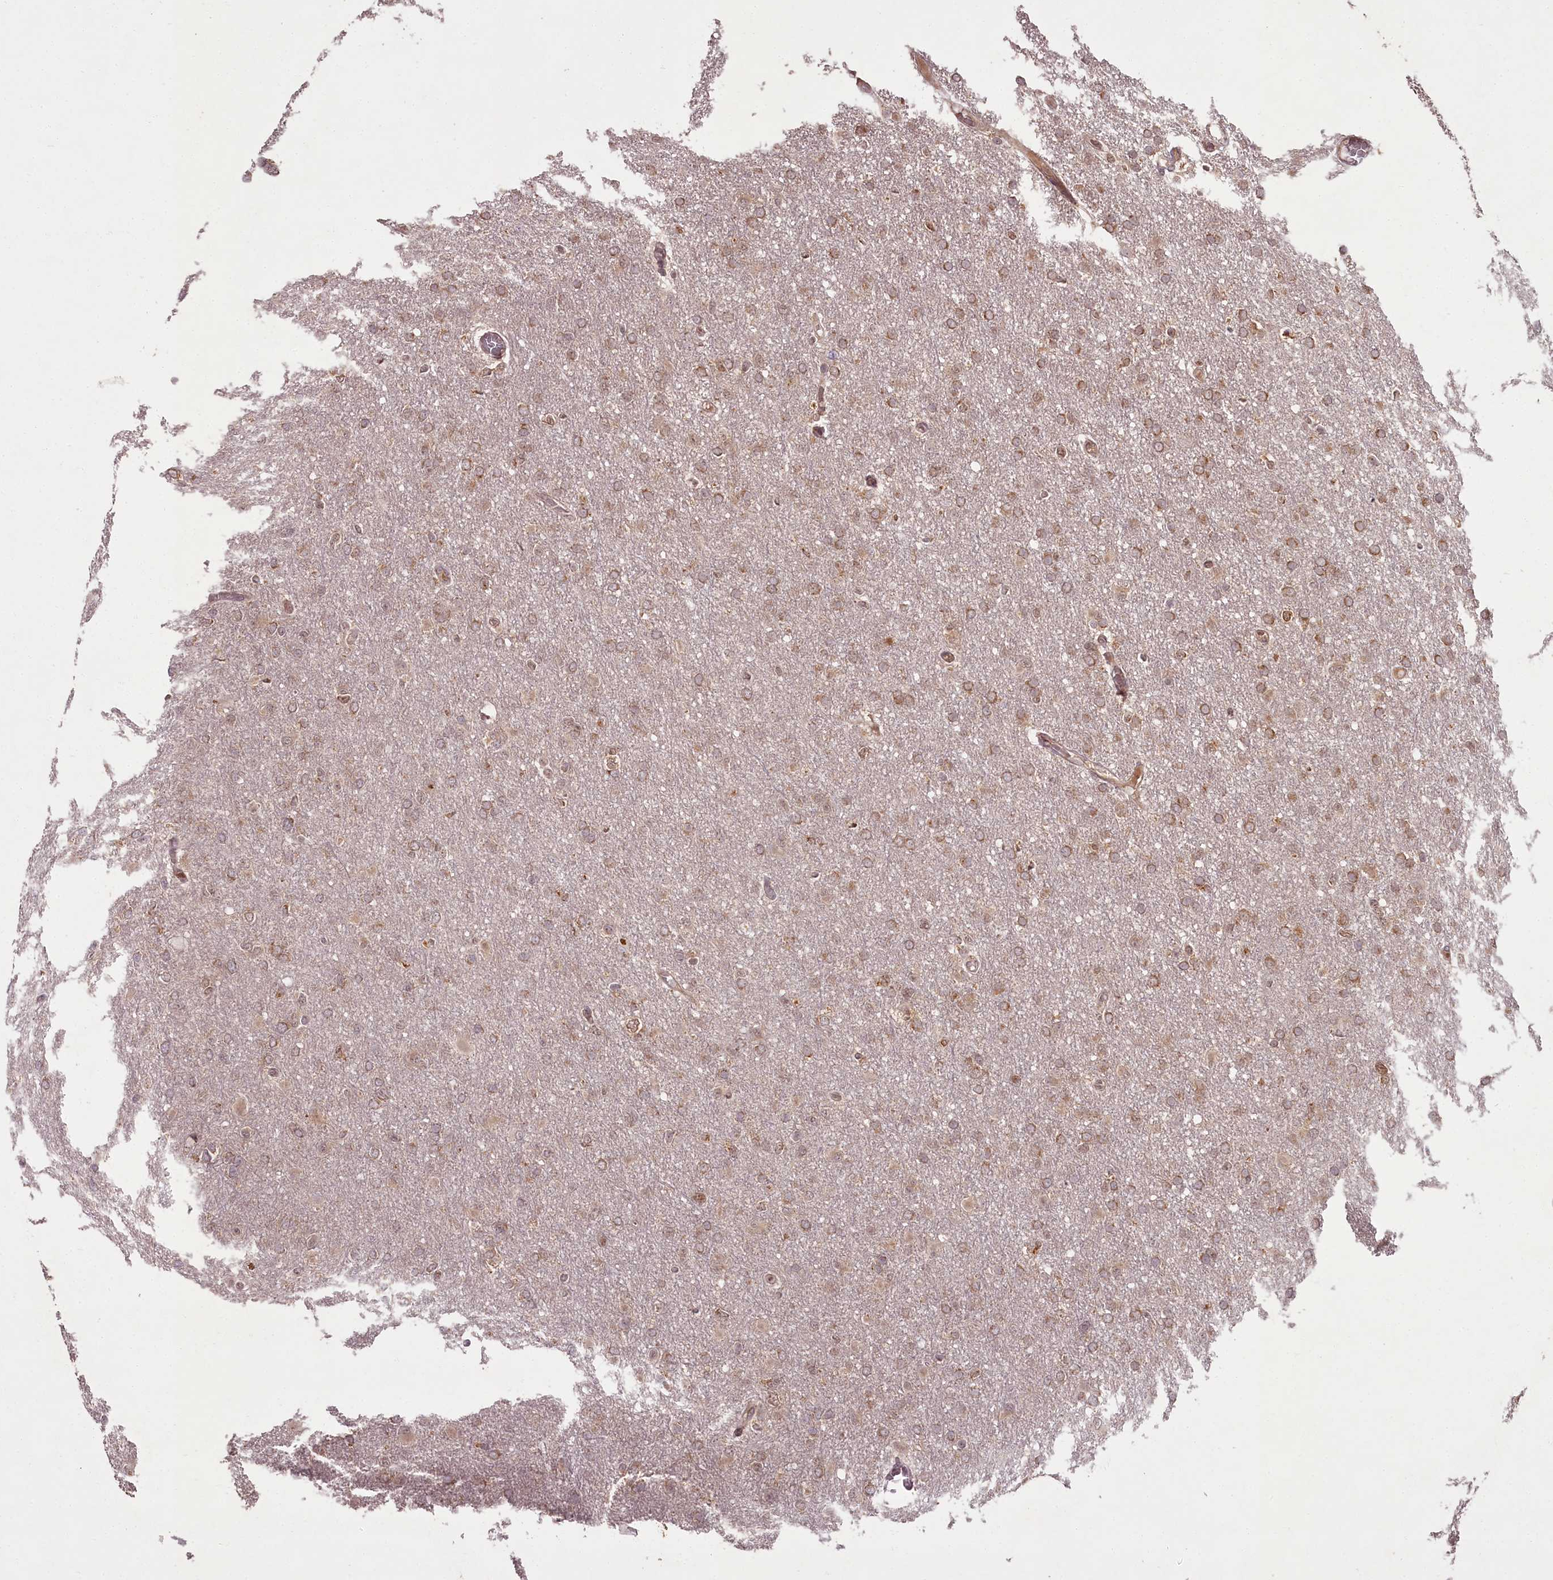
{"staining": {"intensity": "weak", "quantity": ">75%", "location": "cytoplasmic/membranous,nuclear"}, "tissue": "glioma", "cell_type": "Tumor cells", "image_type": "cancer", "snomed": [{"axis": "morphology", "description": "Glioma, malignant, High grade"}, {"axis": "topography", "description": "Cerebral cortex"}], "caption": "Protein expression by IHC demonstrates weak cytoplasmic/membranous and nuclear expression in about >75% of tumor cells in malignant high-grade glioma. (Brightfield microscopy of DAB IHC at high magnification).", "gene": "PCBP2", "patient": {"sex": "female", "age": 36}}